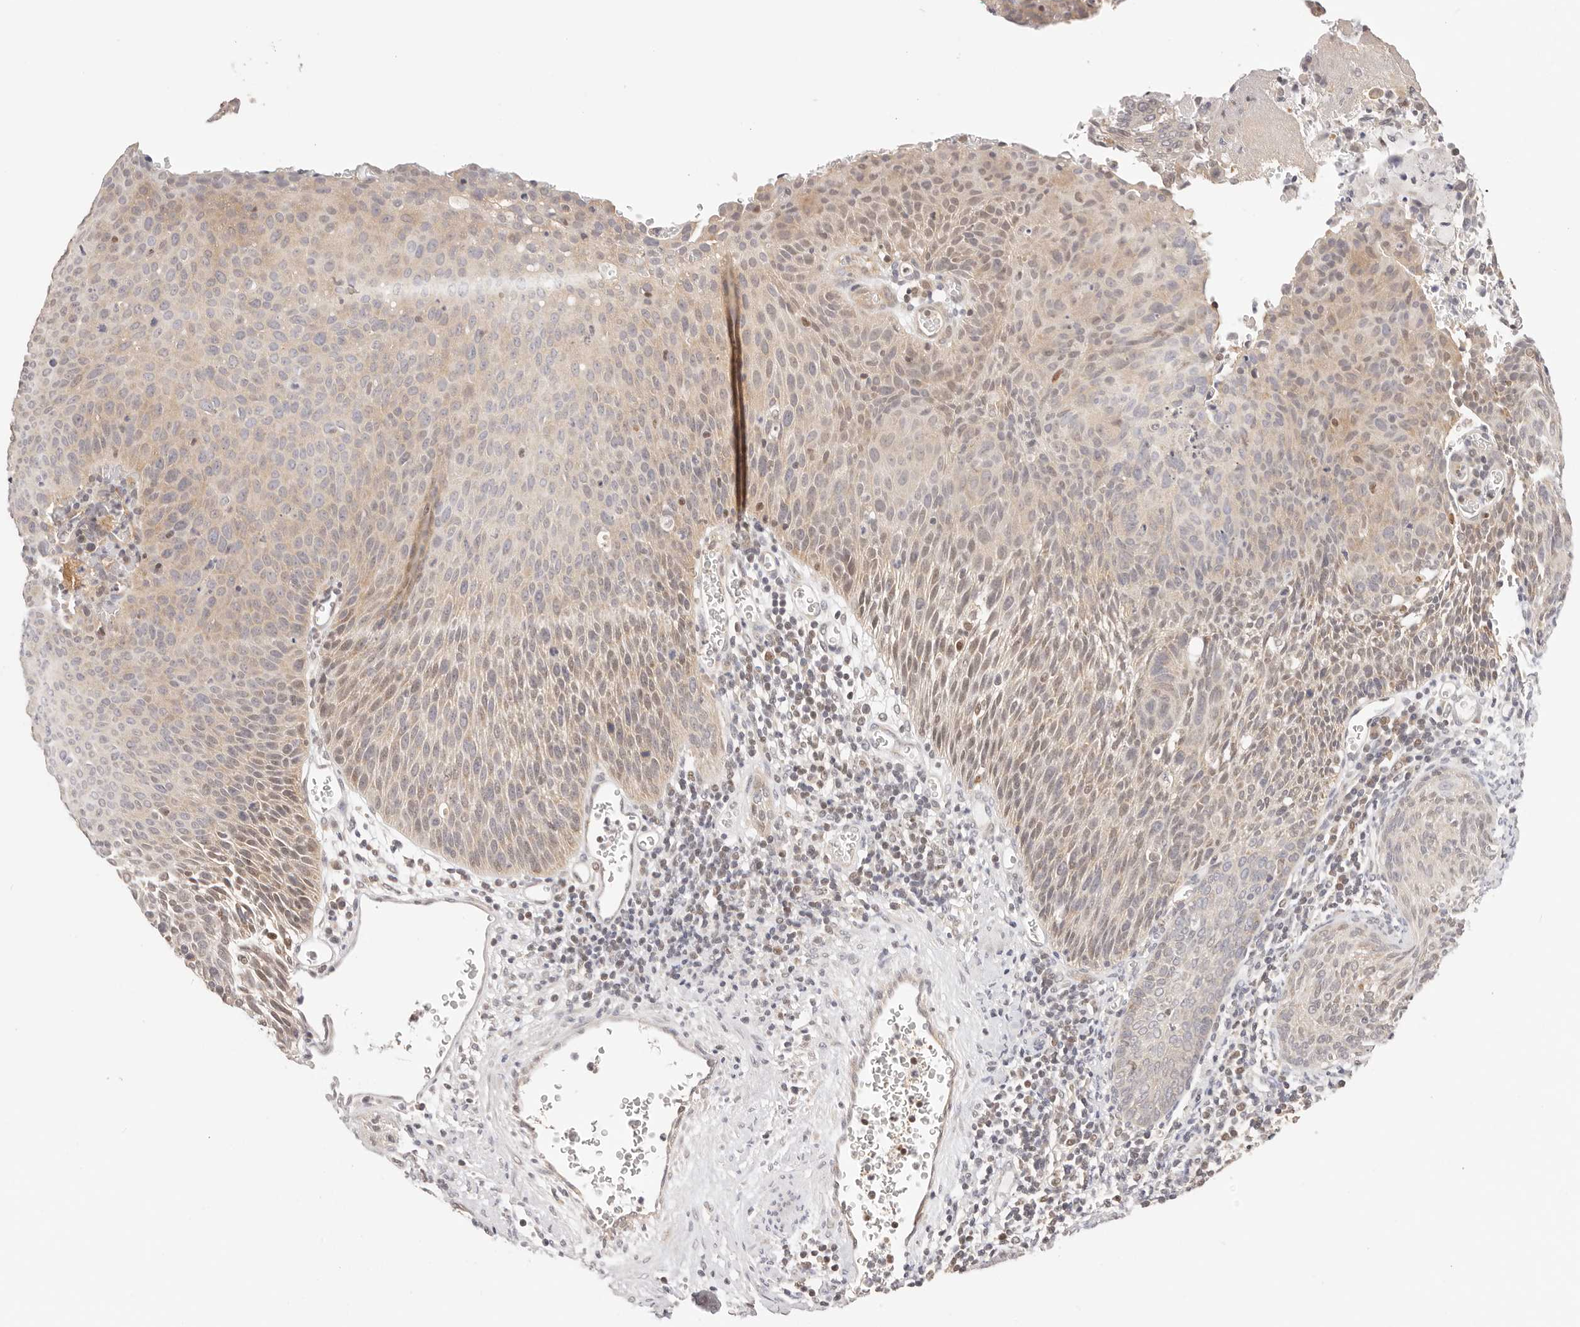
{"staining": {"intensity": "weak", "quantity": "25%-75%", "location": "cytoplasmic/membranous"}, "tissue": "cervical cancer", "cell_type": "Tumor cells", "image_type": "cancer", "snomed": [{"axis": "morphology", "description": "Squamous cell carcinoma, NOS"}, {"axis": "topography", "description": "Cervix"}], "caption": "Immunohistochemistry staining of squamous cell carcinoma (cervical), which reveals low levels of weak cytoplasmic/membranous positivity in approximately 25%-75% of tumor cells indicating weak cytoplasmic/membranous protein staining. The staining was performed using DAB (3,3'-diaminobenzidine) (brown) for protein detection and nuclei were counterstained in hematoxylin (blue).", "gene": "KCMF1", "patient": {"sex": "female", "age": 55}}